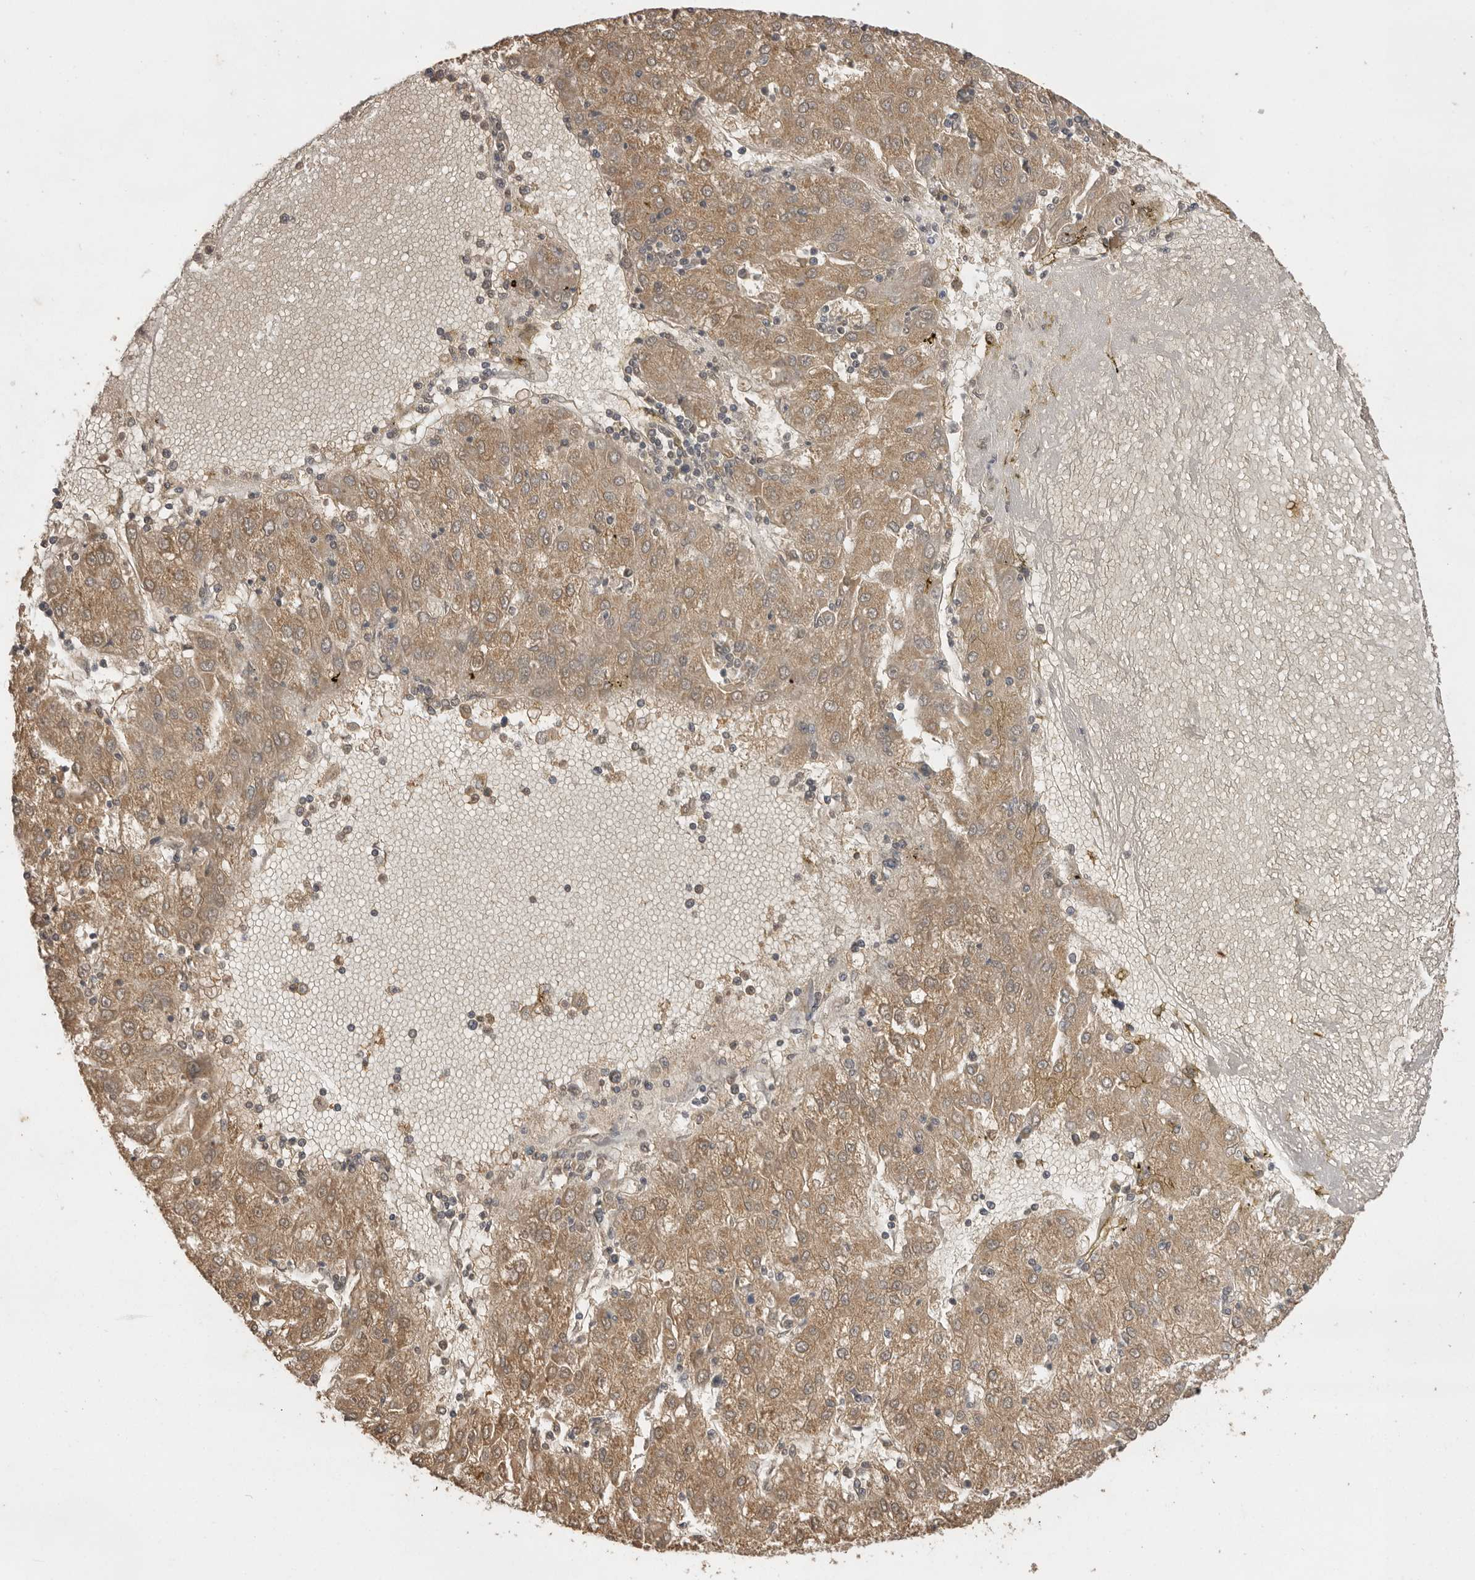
{"staining": {"intensity": "moderate", "quantity": ">75%", "location": "cytoplasmic/membranous"}, "tissue": "liver cancer", "cell_type": "Tumor cells", "image_type": "cancer", "snomed": [{"axis": "morphology", "description": "Carcinoma, Hepatocellular, NOS"}, {"axis": "topography", "description": "Liver"}], "caption": "A brown stain shows moderate cytoplasmic/membranous staining of a protein in human liver cancer (hepatocellular carcinoma) tumor cells.", "gene": "JAG2", "patient": {"sex": "male", "age": 72}}